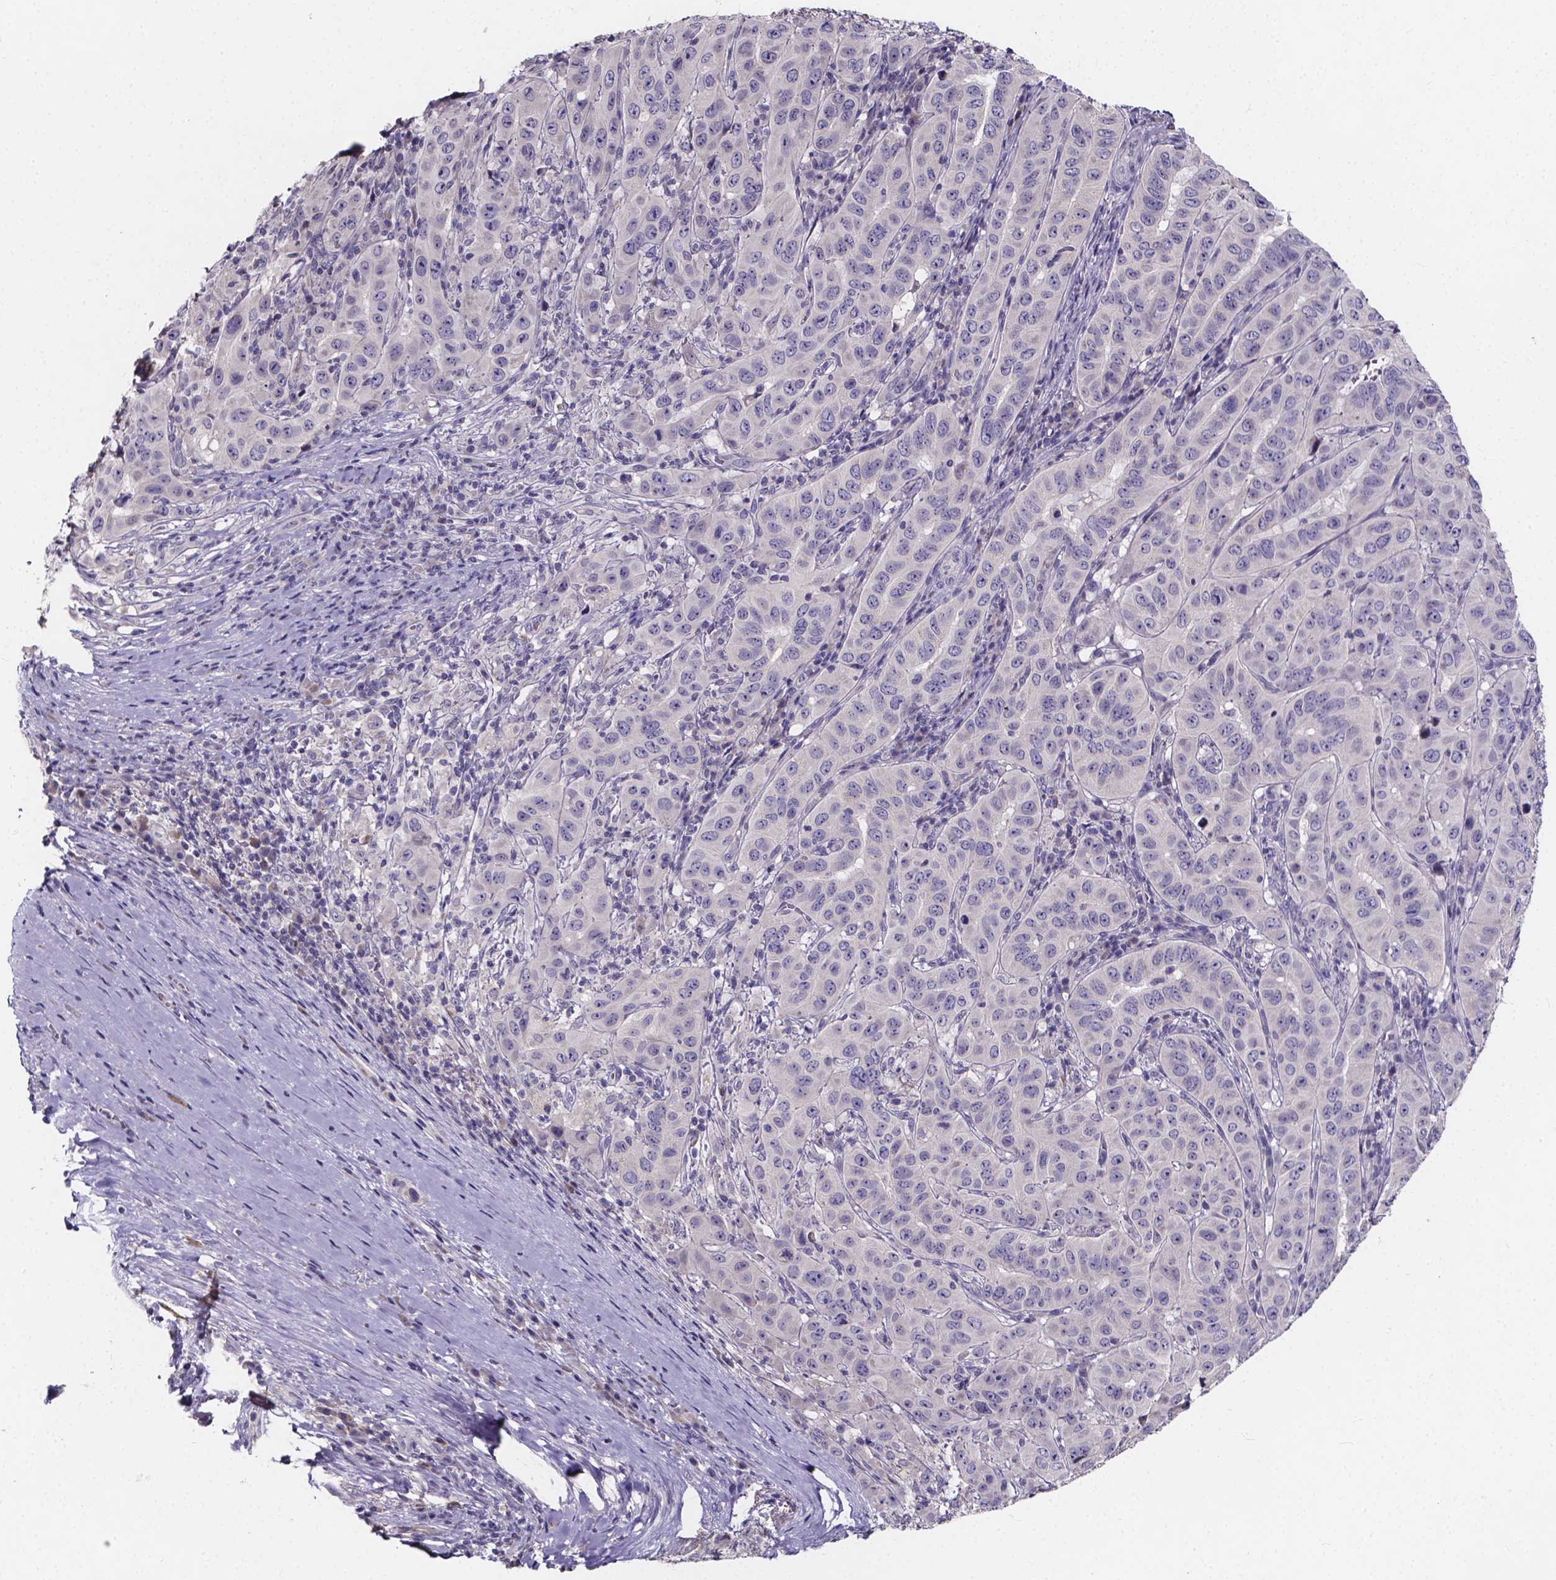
{"staining": {"intensity": "negative", "quantity": "none", "location": "none"}, "tissue": "pancreatic cancer", "cell_type": "Tumor cells", "image_type": "cancer", "snomed": [{"axis": "morphology", "description": "Adenocarcinoma, NOS"}, {"axis": "topography", "description": "Pancreas"}], "caption": "DAB immunohistochemical staining of human adenocarcinoma (pancreatic) exhibits no significant staining in tumor cells. Nuclei are stained in blue.", "gene": "SPOCD1", "patient": {"sex": "male", "age": 63}}